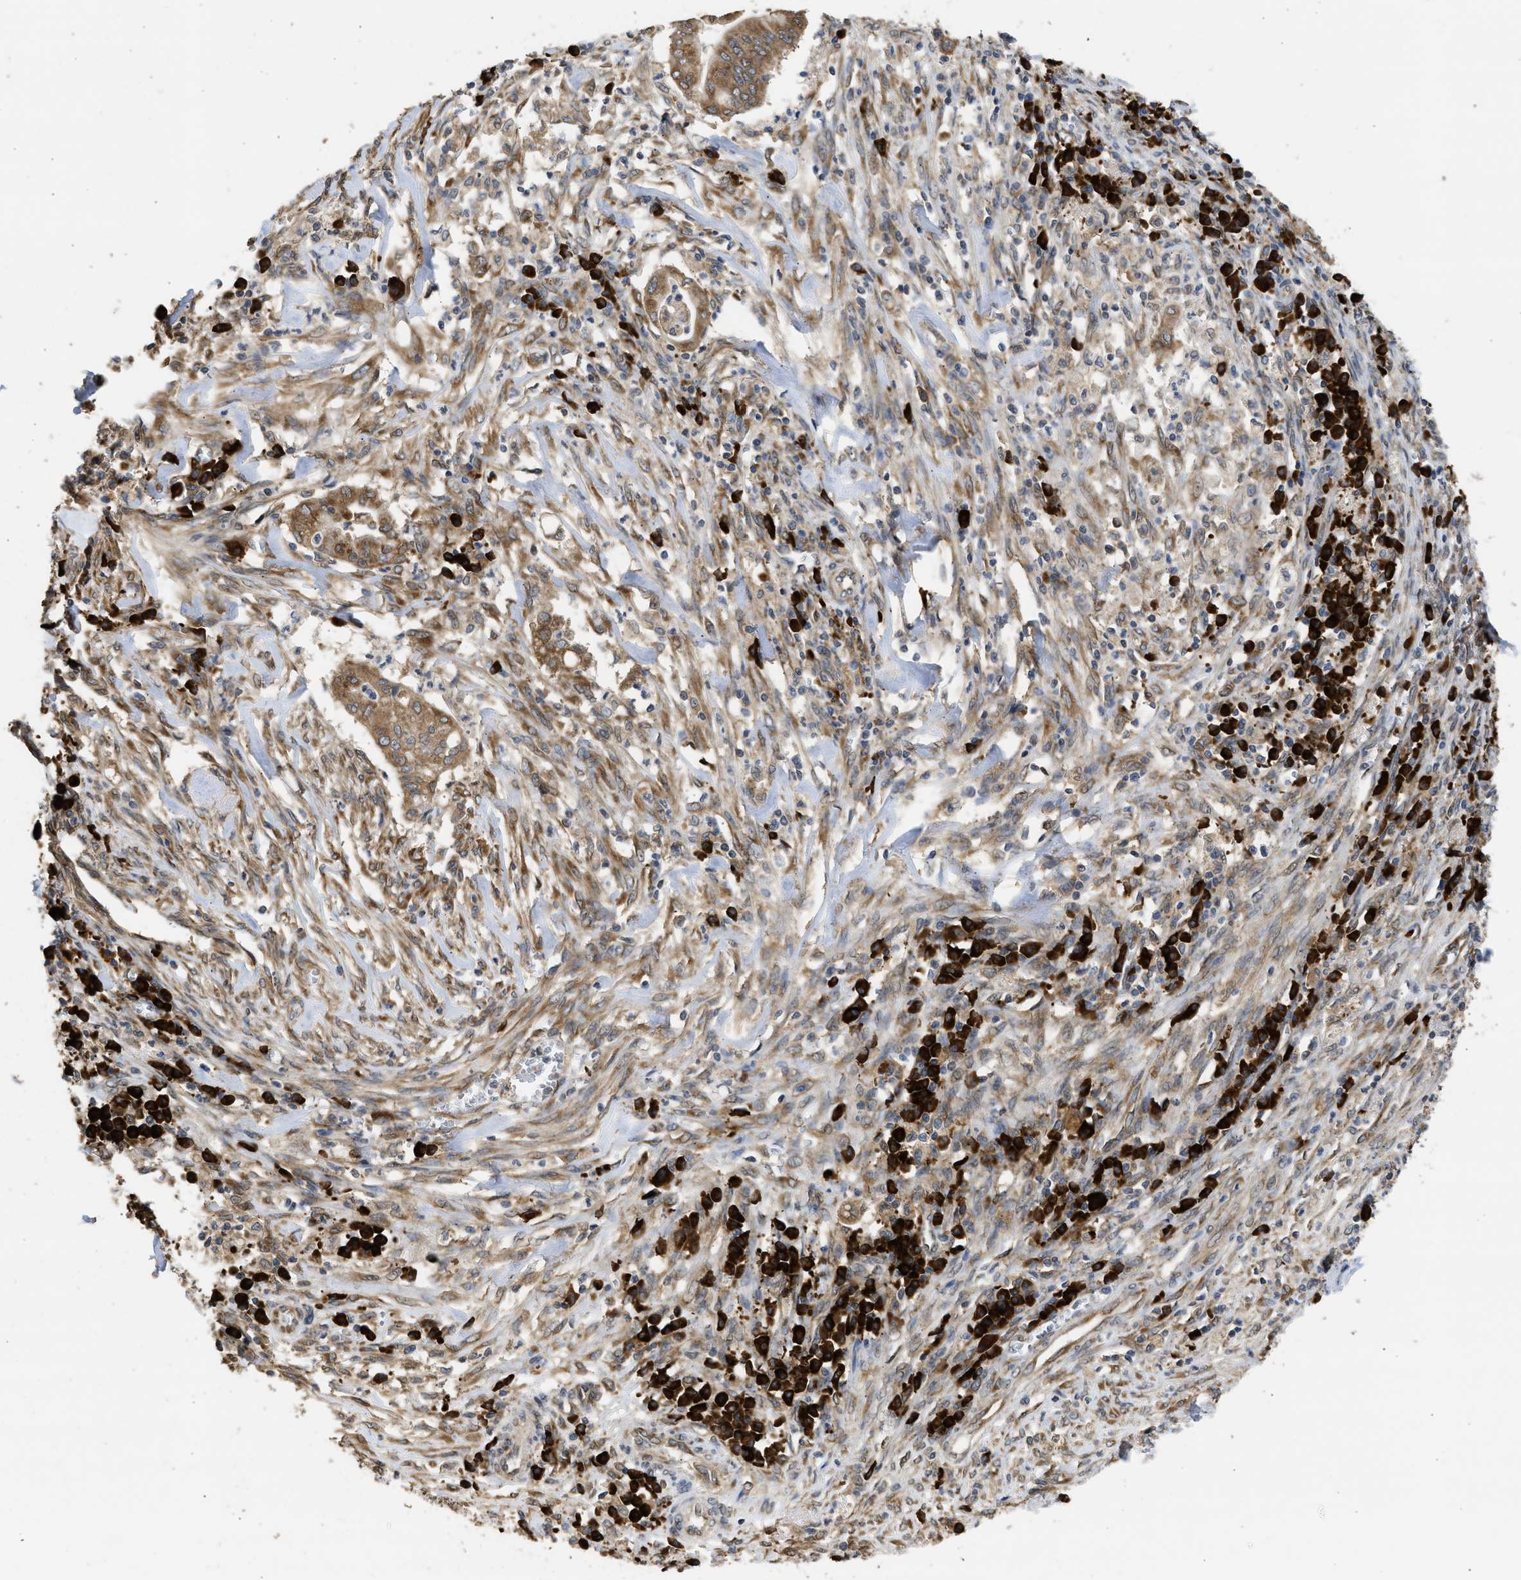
{"staining": {"intensity": "moderate", "quantity": ">75%", "location": "cytoplasmic/membranous"}, "tissue": "cervical cancer", "cell_type": "Tumor cells", "image_type": "cancer", "snomed": [{"axis": "morphology", "description": "Adenocarcinoma, NOS"}, {"axis": "topography", "description": "Cervix"}], "caption": "Protein expression analysis of human adenocarcinoma (cervical) reveals moderate cytoplasmic/membranous expression in approximately >75% of tumor cells.", "gene": "DNAJC1", "patient": {"sex": "female", "age": 44}}